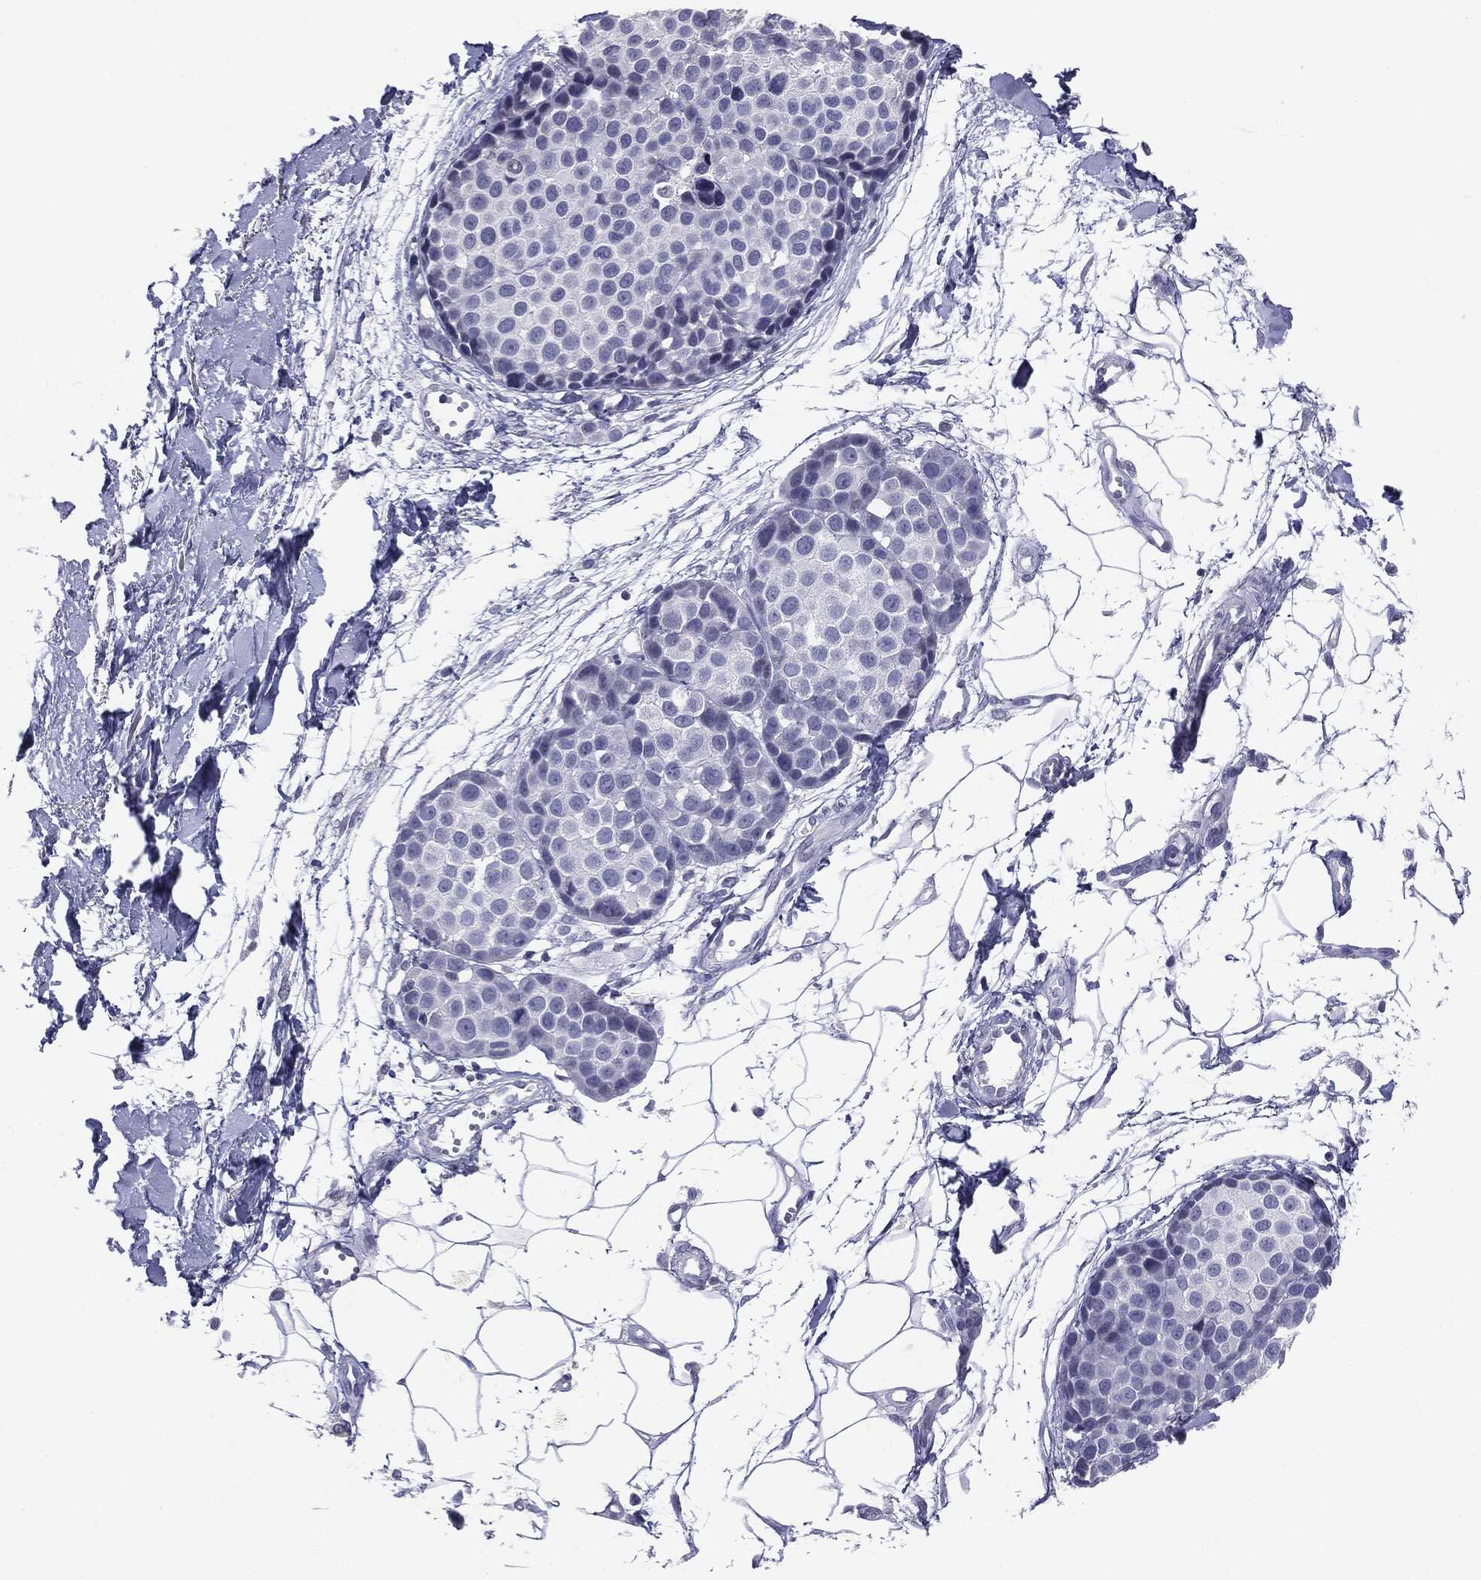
{"staining": {"intensity": "negative", "quantity": "none", "location": "none"}, "tissue": "melanoma", "cell_type": "Tumor cells", "image_type": "cancer", "snomed": [{"axis": "morphology", "description": "Malignant melanoma, NOS"}, {"axis": "topography", "description": "Skin"}], "caption": "Histopathology image shows no protein expression in tumor cells of melanoma tissue.", "gene": "SERPINB4", "patient": {"sex": "female", "age": 86}}